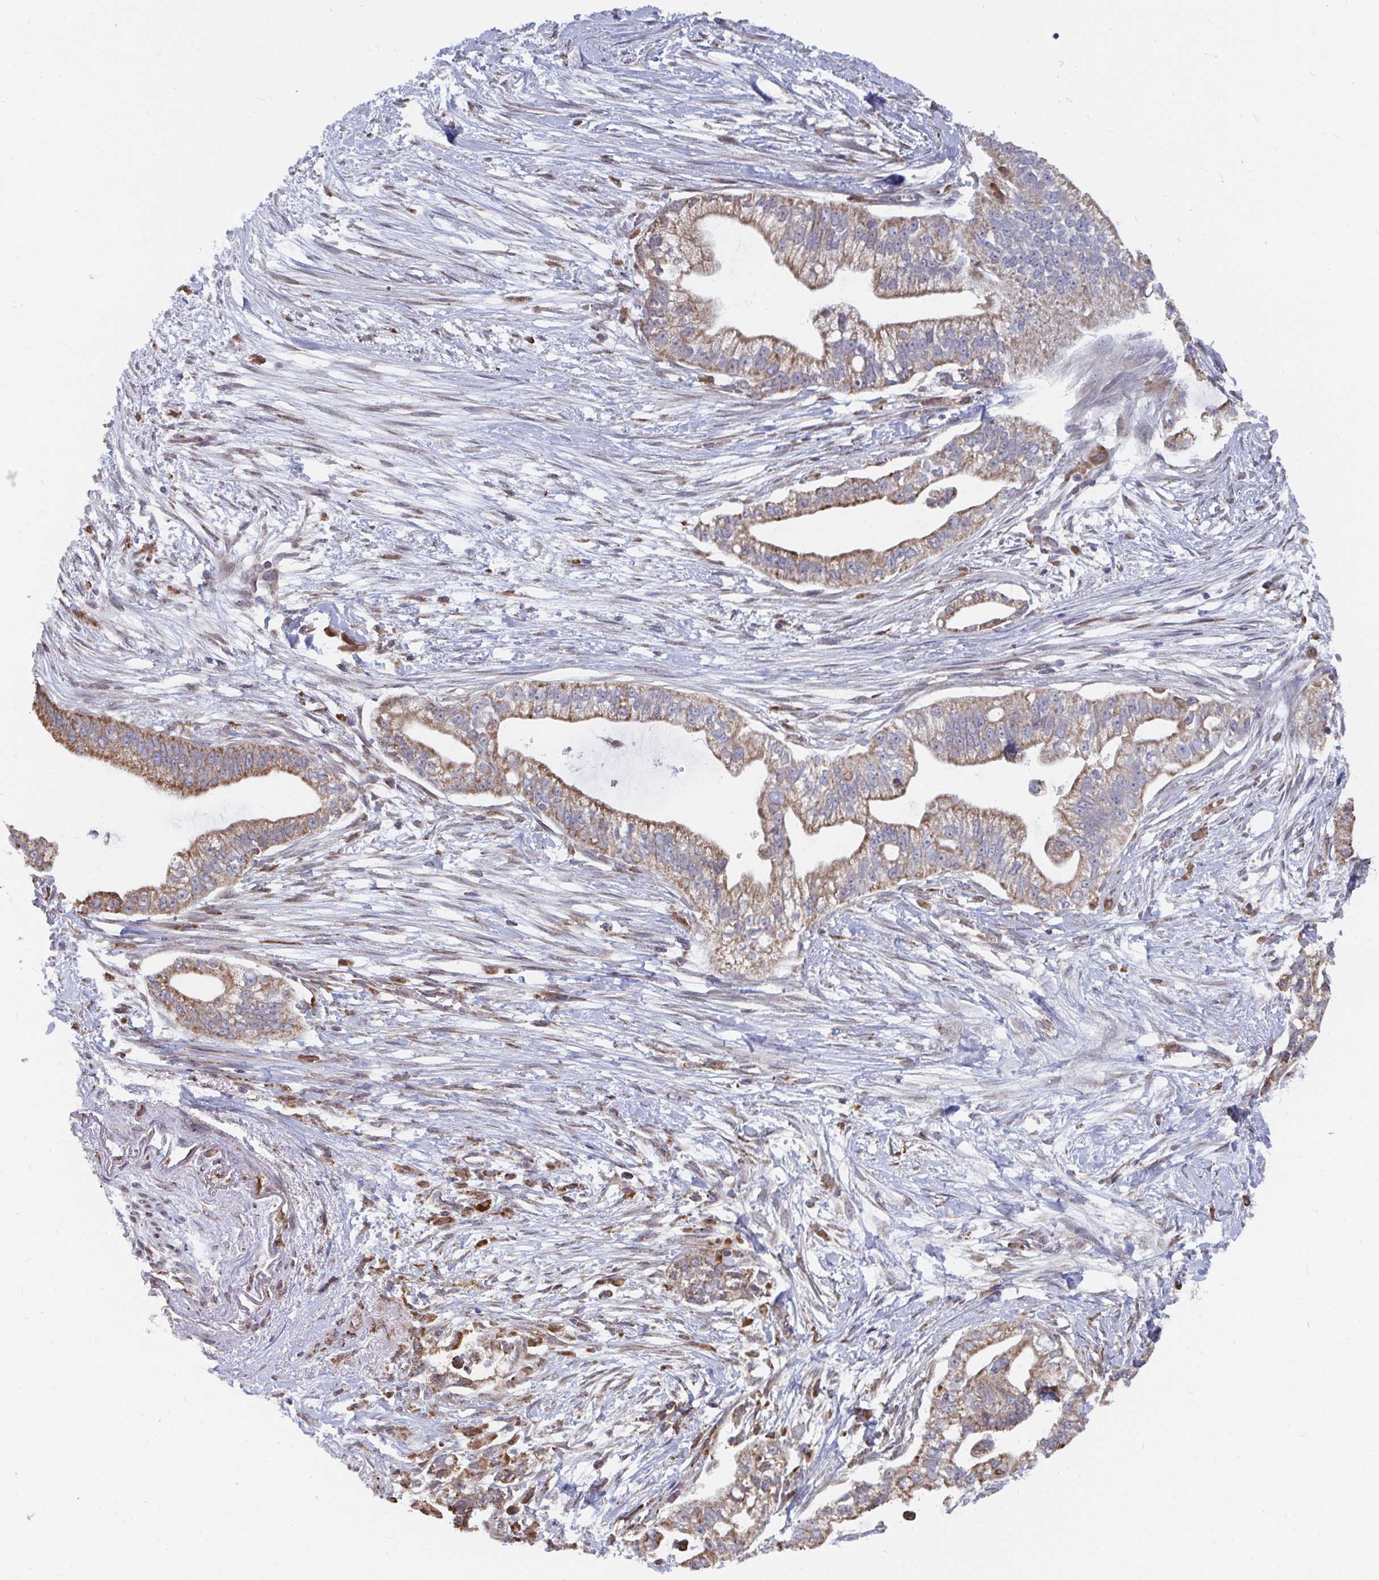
{"staining": {"intensity": "moderate", "quantity": ">75%", "location": "cytoplasmic/membranous"}, "tissue": "pancreatic cancer", "cell_type": "Tumor cells", "image_type": "cancer", "snomed": [{"axis": "morphology", "description": "Adenocarcinoma, NOS"}, {"axis": "topography", "description": "Pancreas"}], "caption": "Immunohistochemistry image of neoplastic tissue: human pancreatic adenocarcinoma stained using immunohistochemistry shows medium levels of moderate protein expression localized specifically in the cytoplasmic/membranous of tumor cells, appearing as a cytoplasmic/membranous brown color.", "gene": "ELAVL1", "patient": {"sex": "male", "age": 70}}